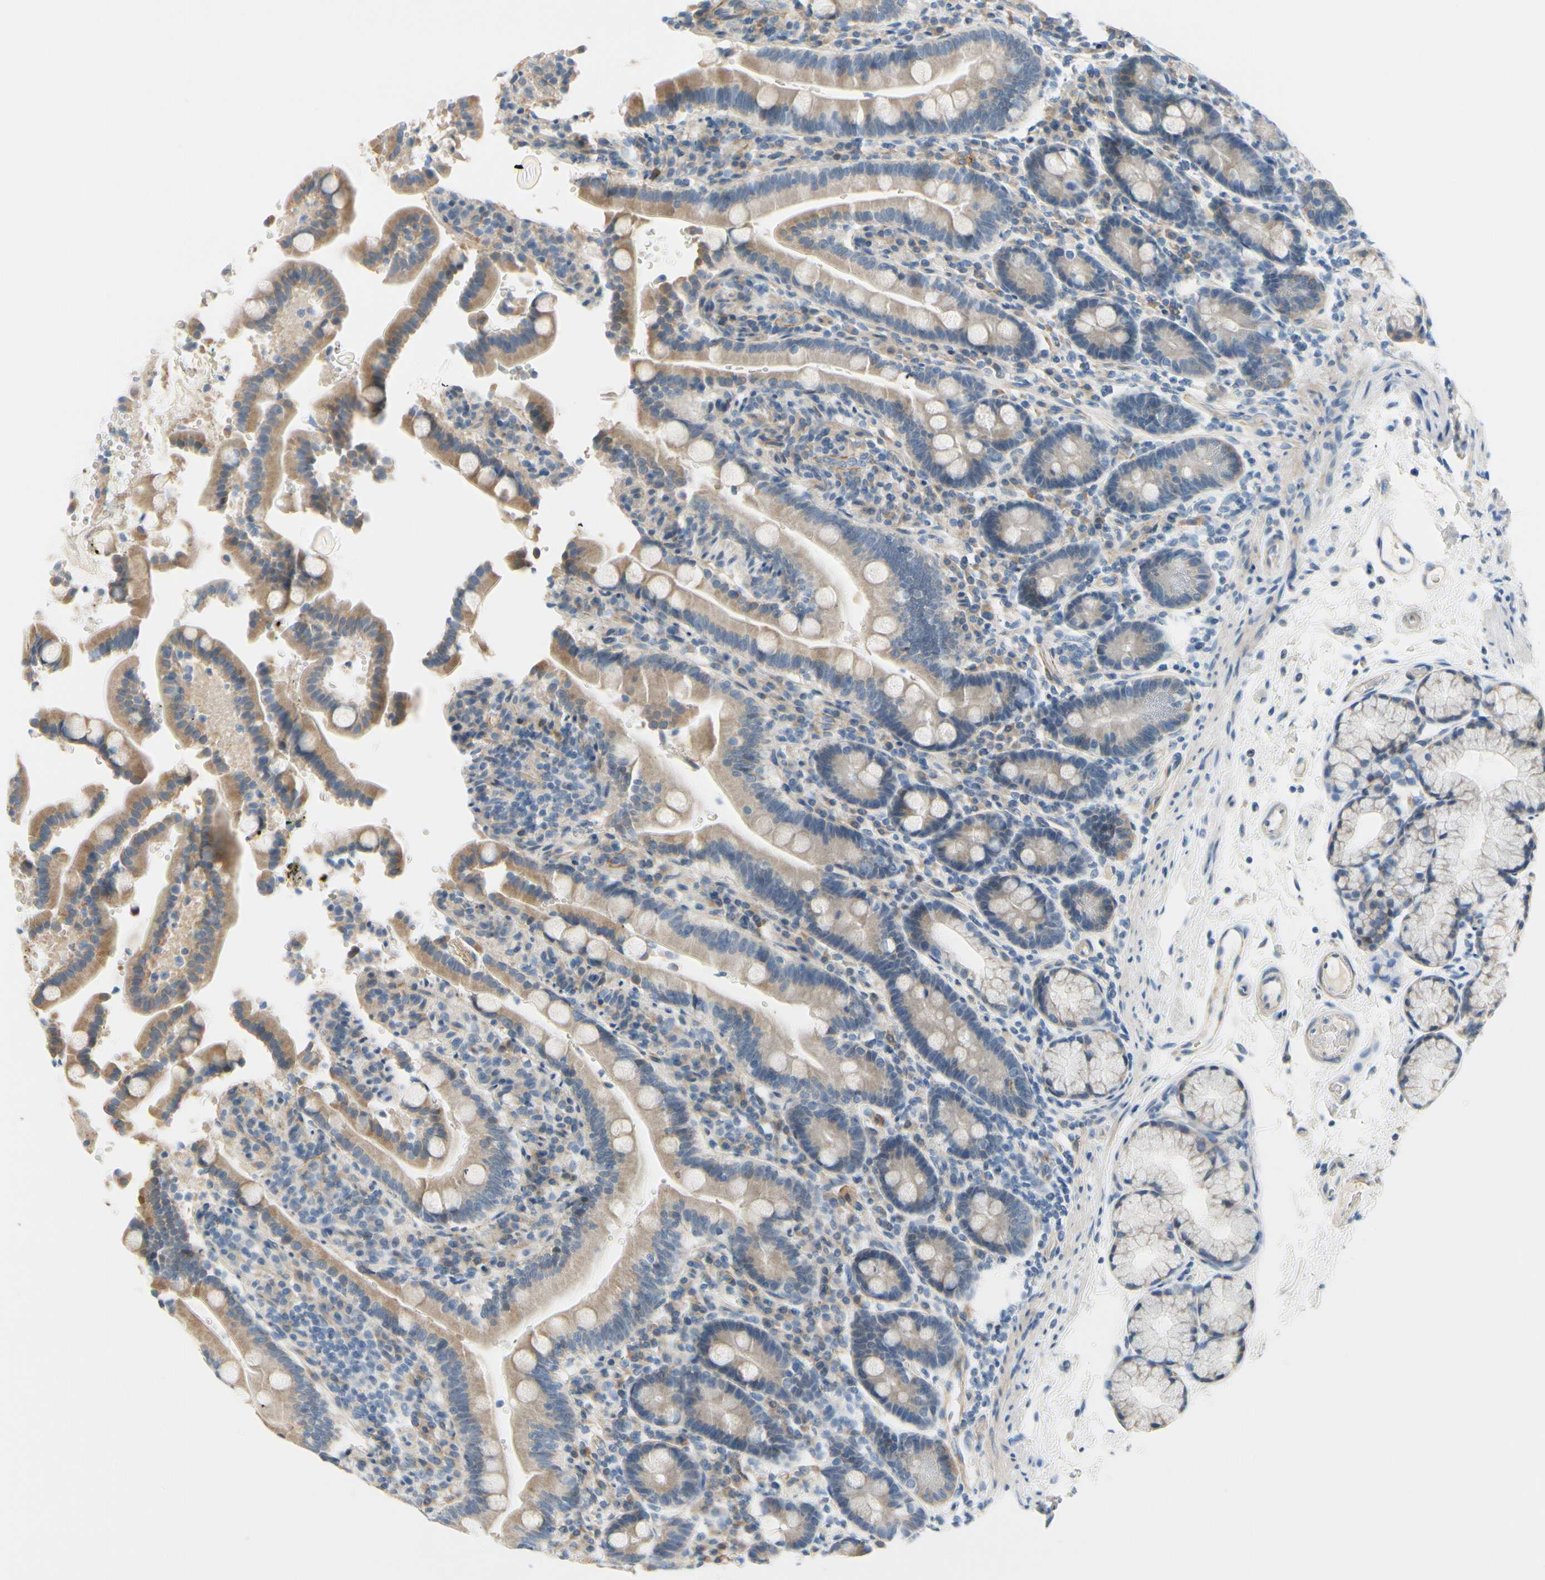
{"staining": {"intensity": "moderate", "quantity": ">75%", "location": "cytoplasmic/membranous"}, "tissue": "duodenum", "cell_type": "Glandular cells", "image_type": "normal", "snomed": [{"axis": "morphology", "description": "Normal tissue, NOS"}, {"axis": "topography", "description": "Small intestine, NOS"}], "caption": "Glandular cells display medium levels of moderate cytoplasmic/membranous expression in about >75% of cells in unremarkable duodenum. The staining was performed using DAB, with brown indicating positive protein expression. Nuclei are stained blue with hematoxylin.", "gene": "FCER2", "patient": {"sex": "female", "age": 71}}